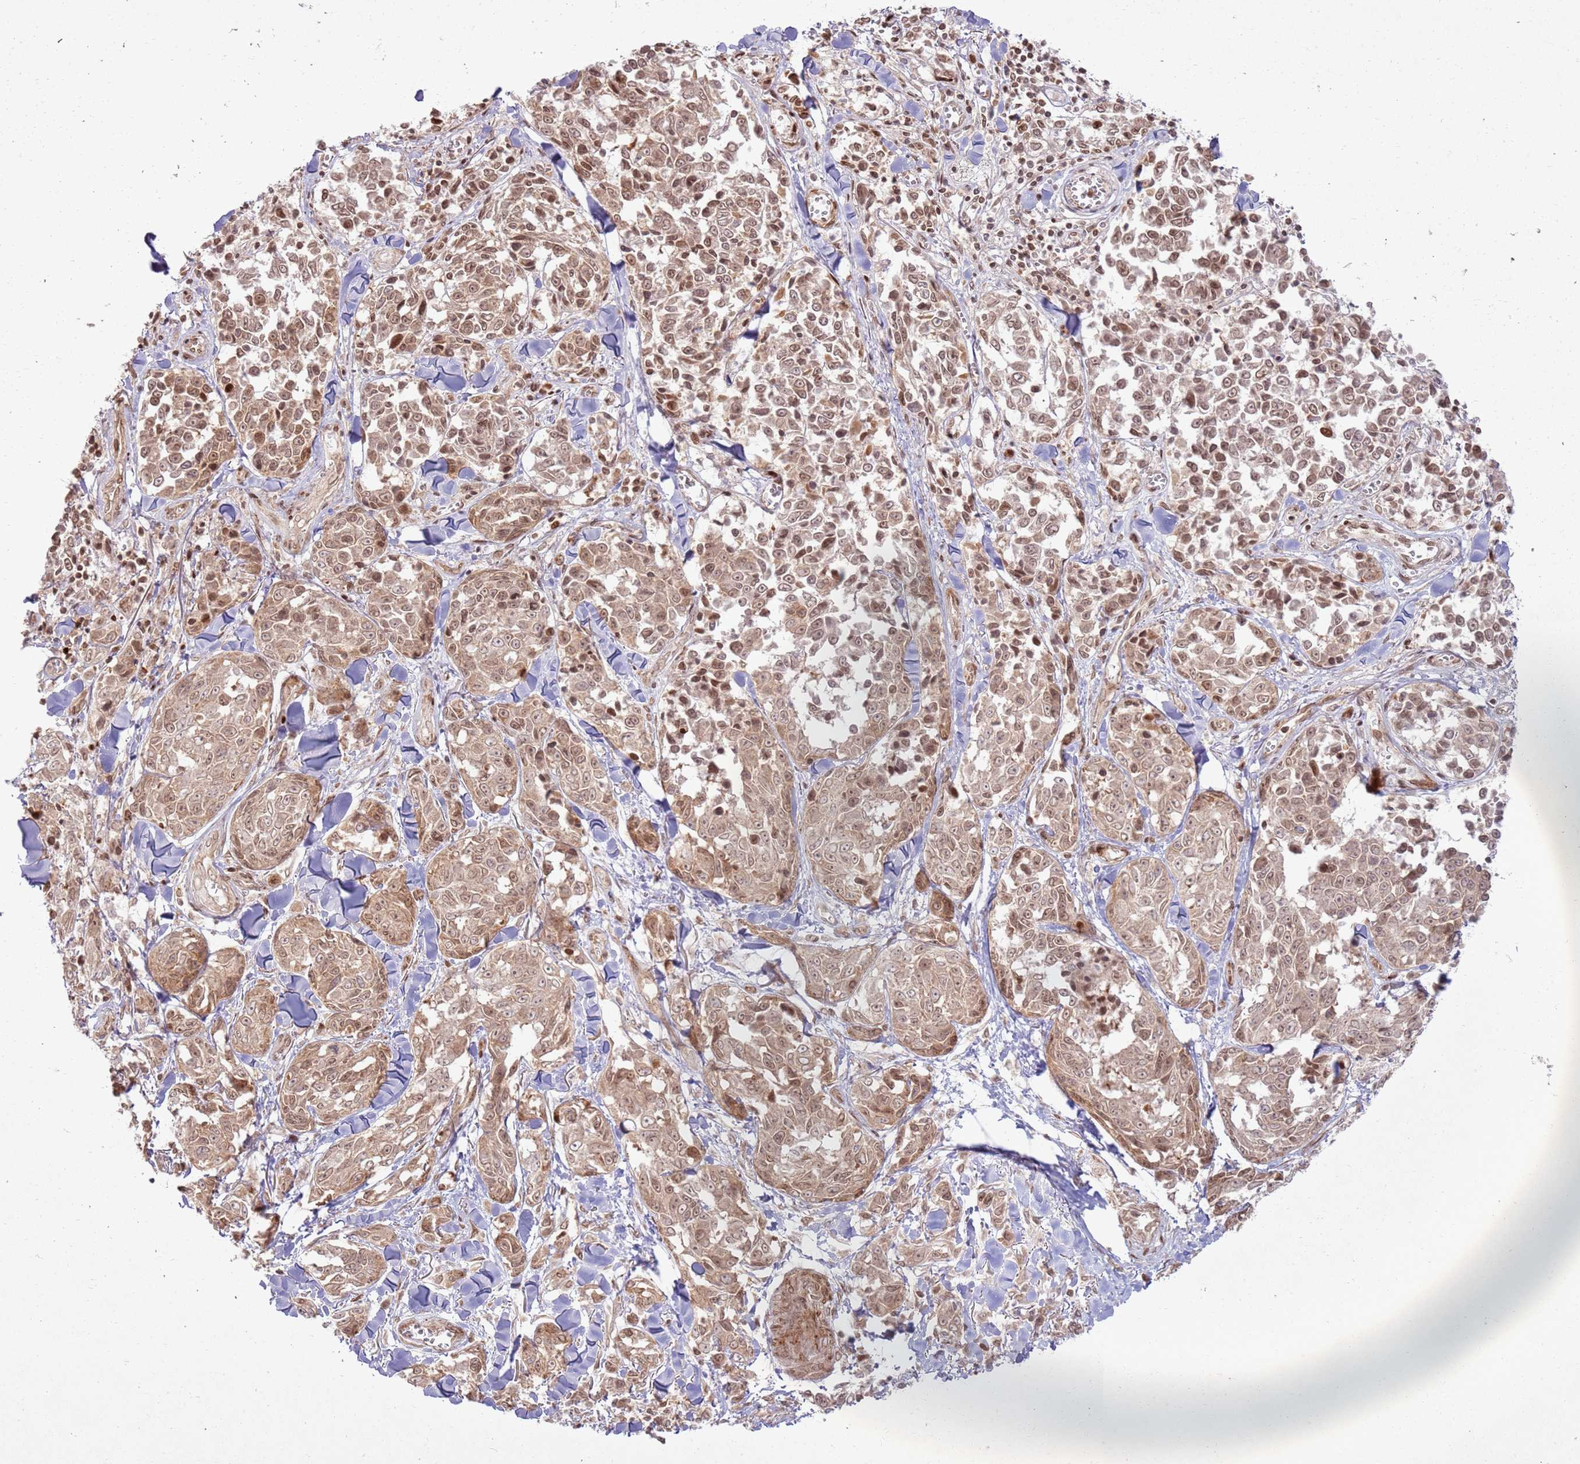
{"staining": {"intensity": "moderate", "quantity": ">75%", "location": "cytoplasmic/membranous,nuclear"}, "tissue": "melanoma", "cell_type": "Tumor cells", "image_type": "cancer", "snomed": [{"axis": "morphology", "description": "Malignant melanoma, NOS"}, {"axis": "topography", "description": "Skin"}], "caption": "An image of melanoma stained for a protein reveals moderate cytoplasmic/membranous and nuclear brown staining in tumor cells.", "gene": "KLHL36", "patient": {"sex": "female", "age": 64}}